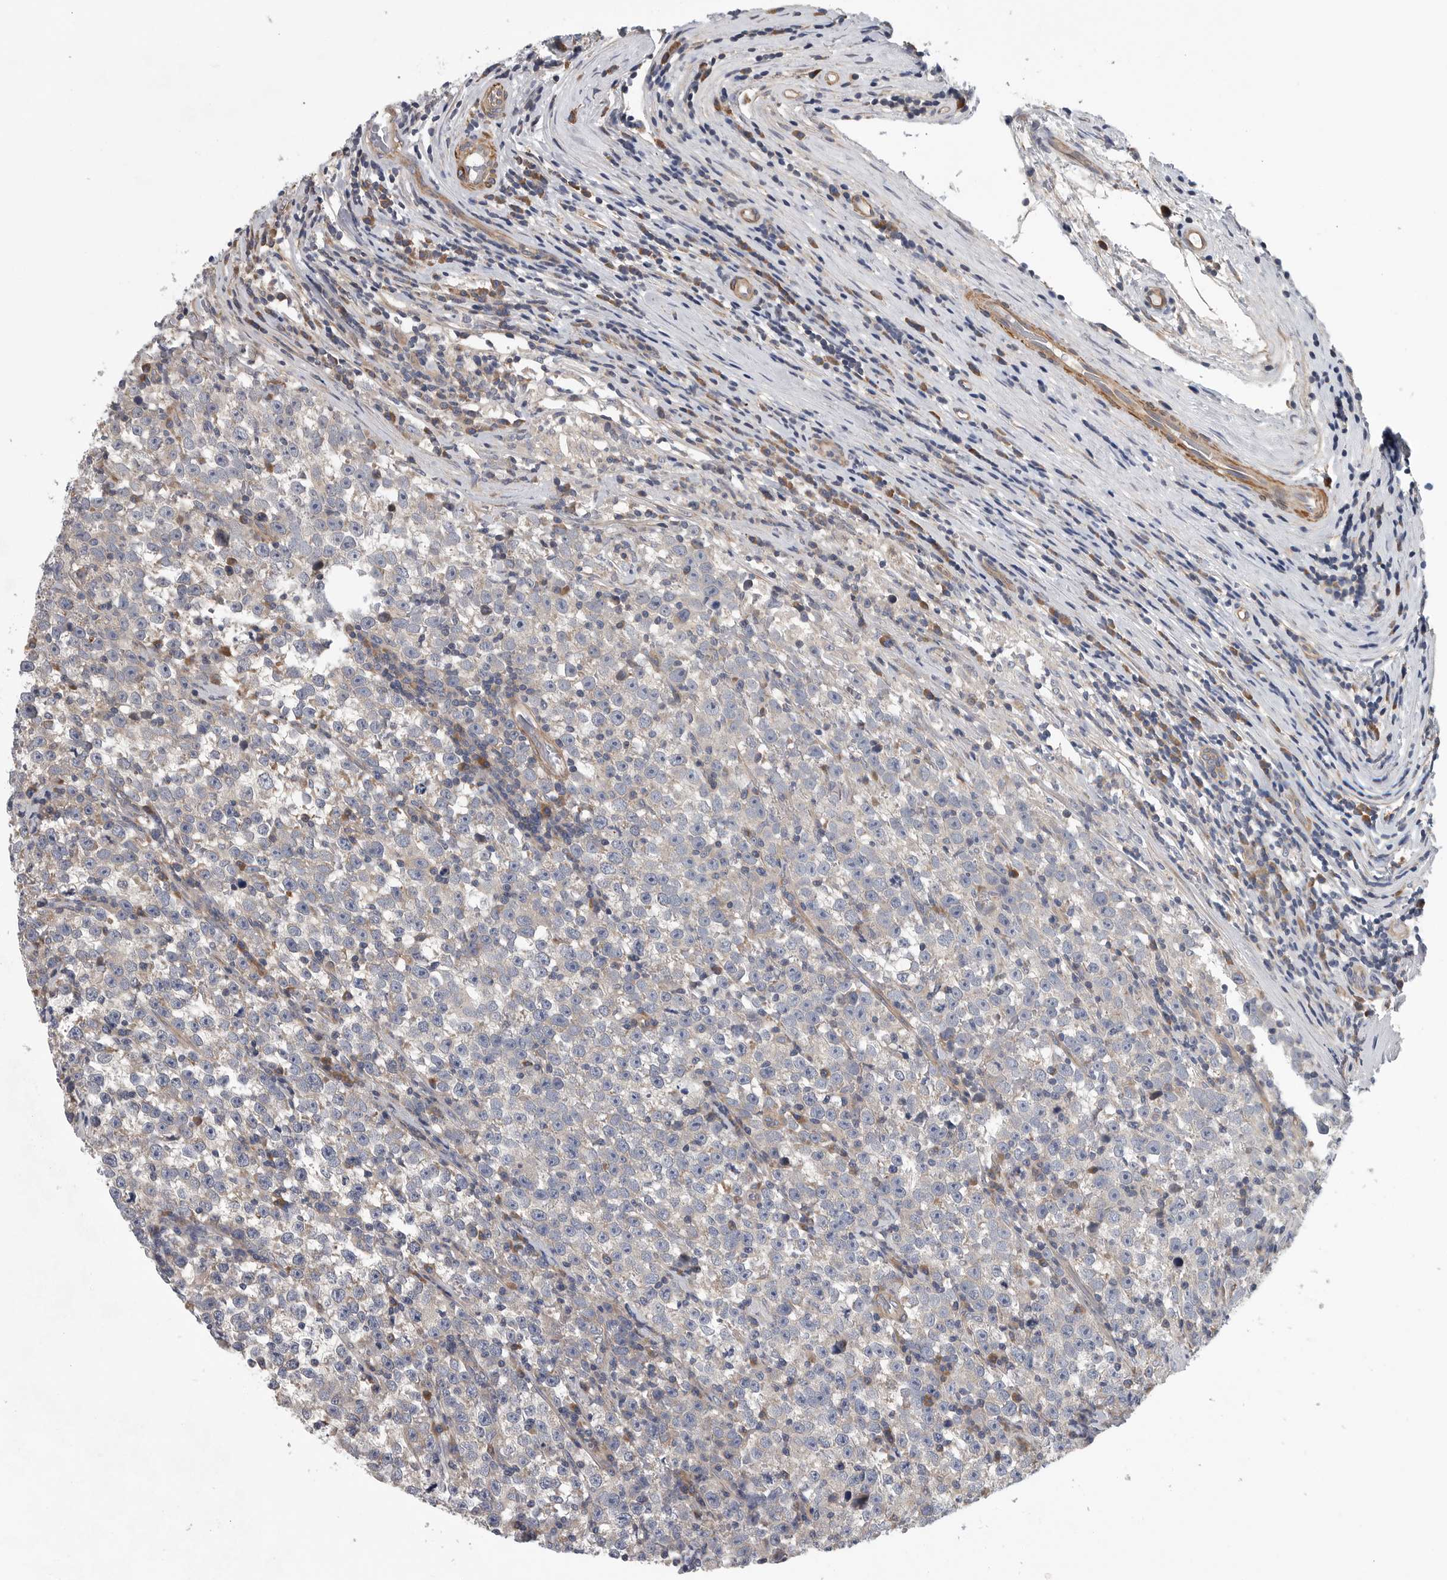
{"staining": {"intensity": "negative", "quantity": "none", "location": "none"}, "tissue": "testis cancer", "cell_type": "Tumor cells", "image_type": "cancer", "snomed": [{"axis": "morphology", "description": "Normal tissue, NOS"}, {"axis": "morphology", "description": "Seminoma, NOS"}, {"axis": "topography", "description": "Testis"}], "caption": "Image shows no significant protein staining in tumor cells of seminoma (testis). (DAB immunohistochemistry visualized using brightfield microscopy, high magnification).", "gene": "OXR1", "patient": {"sex": "male", "age": 43}}